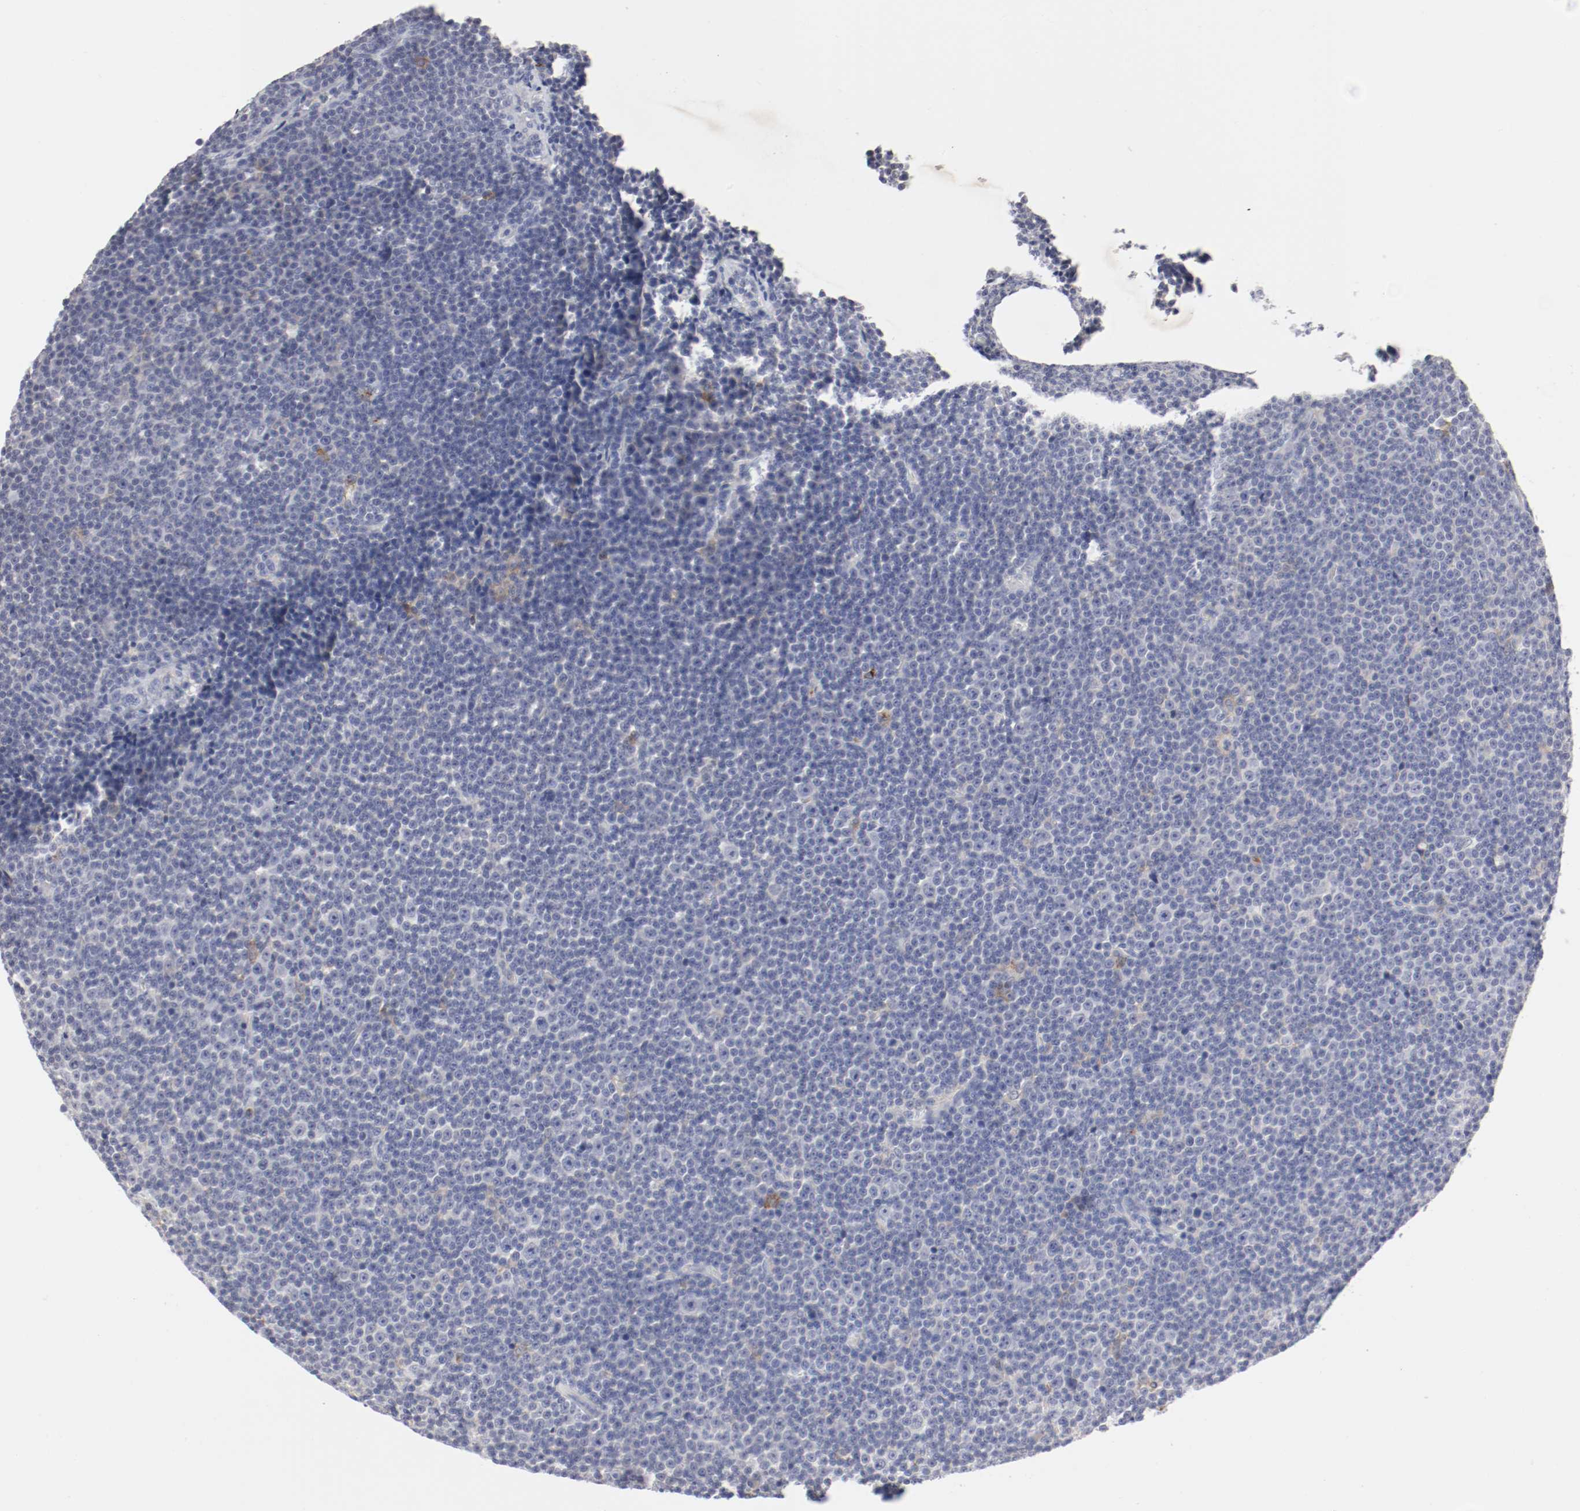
{"staining": {"intensity": "negative", "quantity": "none", "location": "none"}, "tissue": "lymphoma", "cell_type": "Tumor cells", "image_type": "cancer", "snomed": [{"axis": "morphology", "description": "Malignant lymphoma, non-Hodgkin's type, Low grade"}, {"axis": "topography", "description": "Lymph node"}], "caption": "This image is of malignant lymphoma, non-Hodgkin's type (low-grade) stained with immunohistochemistry (IHC) to label a protein in brown with the nuclei are counter-stained blue. There is no staining in tumor cells. (Stains: DAB immunohistochemistry with hematoxylin counter stain, Microscopy: brightfield microscopy at high magnification).", "gene": "ITGAX", "patient": {"sex": "female", "age": 67}}